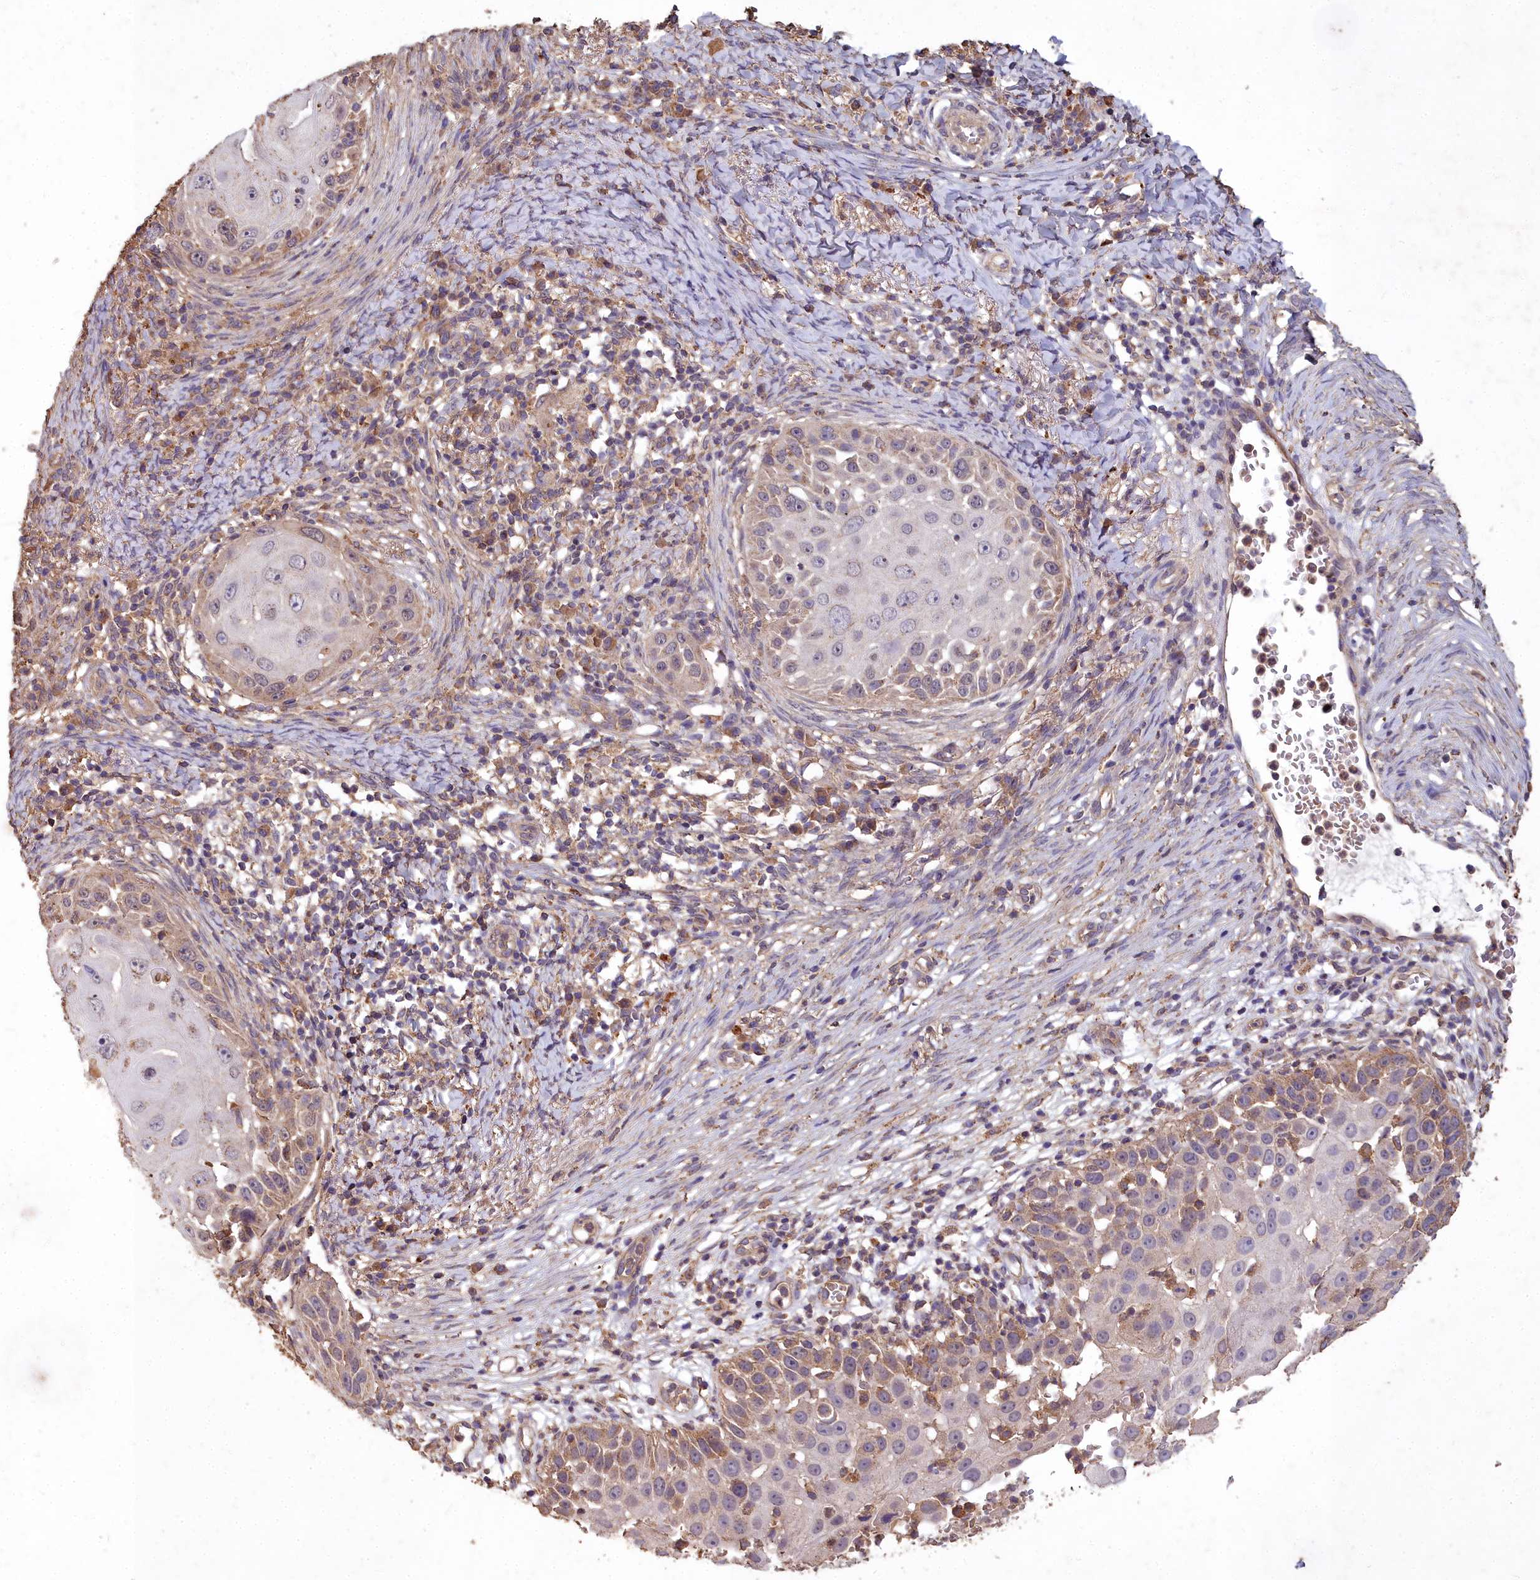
{"staining": {"intensity": "moderate", "quantity": "25%-75%", "location": "cytoplasmic/membranous"}, "tissue": "skin cancer", "cell_type": "Tumor cells", "image_type": "cancer", "snomed": [{"axis": "morphology", "description": "Squamous cell carcinoma, NOS"}, {"axis": "topography", "description": "Skin"}], "caption": "High-power microscopy captured an immunohistochemistry image of squamous cell carcinoma (skin), revealing moderate cytoplasmic/membranous expression in approximately 25%-75% of tumor cells.", "gene": "CEMIP2", "patient": {"sex": "female", "age": 44}}